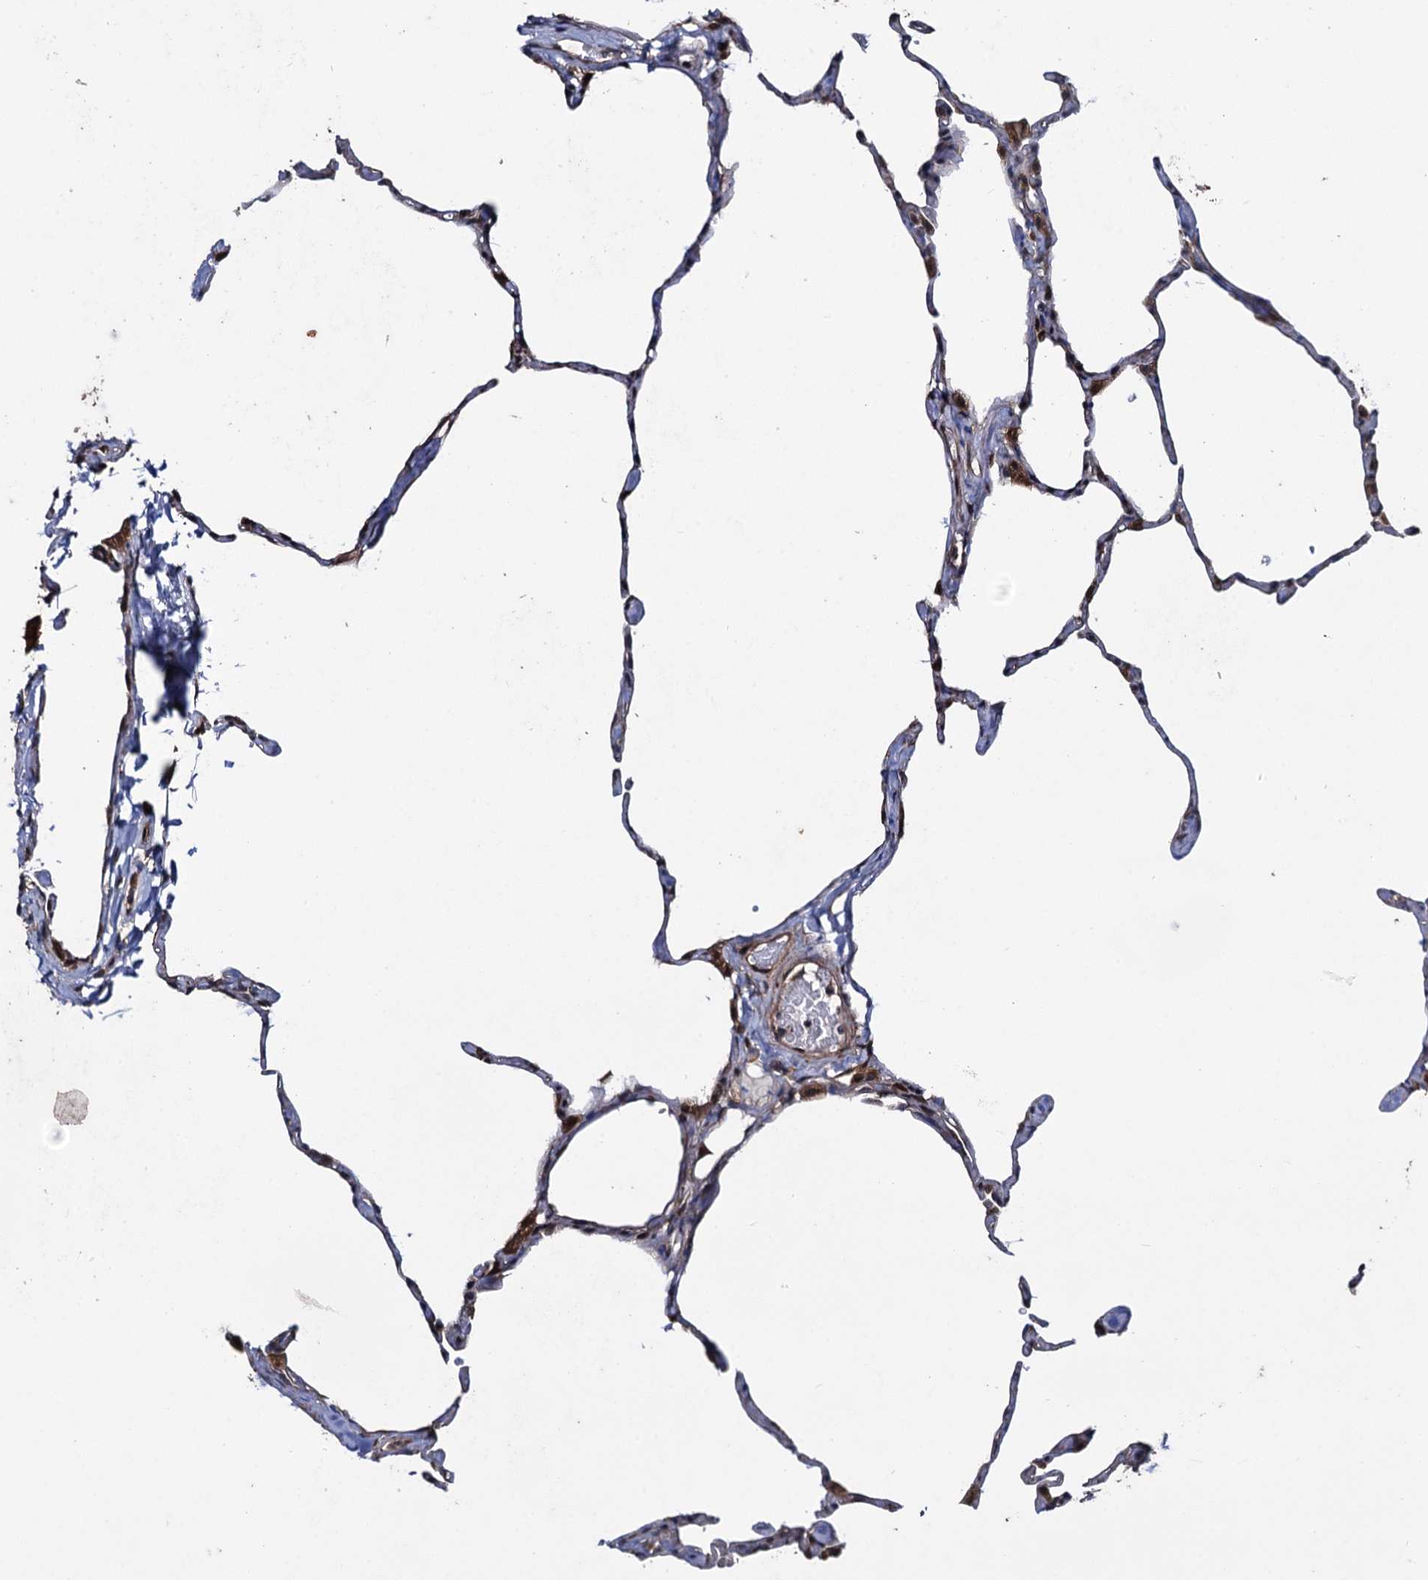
{"staining": {"intensity": "weak", "quantity": "25%-75%", "location": "cytoplasmic/membranous"}, "tissue": "lung", "cell_type": "Alveolar cells", "image_type": "normal", "snomed": [{"axis": "morphology", "description": "Normal tissue, NOS"}, {"axis": "topography", "description": "Lung"}], "caption": "The image displays a brown stain indicating the presence of a protein in the cytoplasmic/membranous of alveolar cells in lung. Using DAB (brown) and hematoxylin (blue) stains, captured at high magnification using brightfield microscopy.", "gene": "HAUS1", "patient": {"sex": "male", "age": 65}}